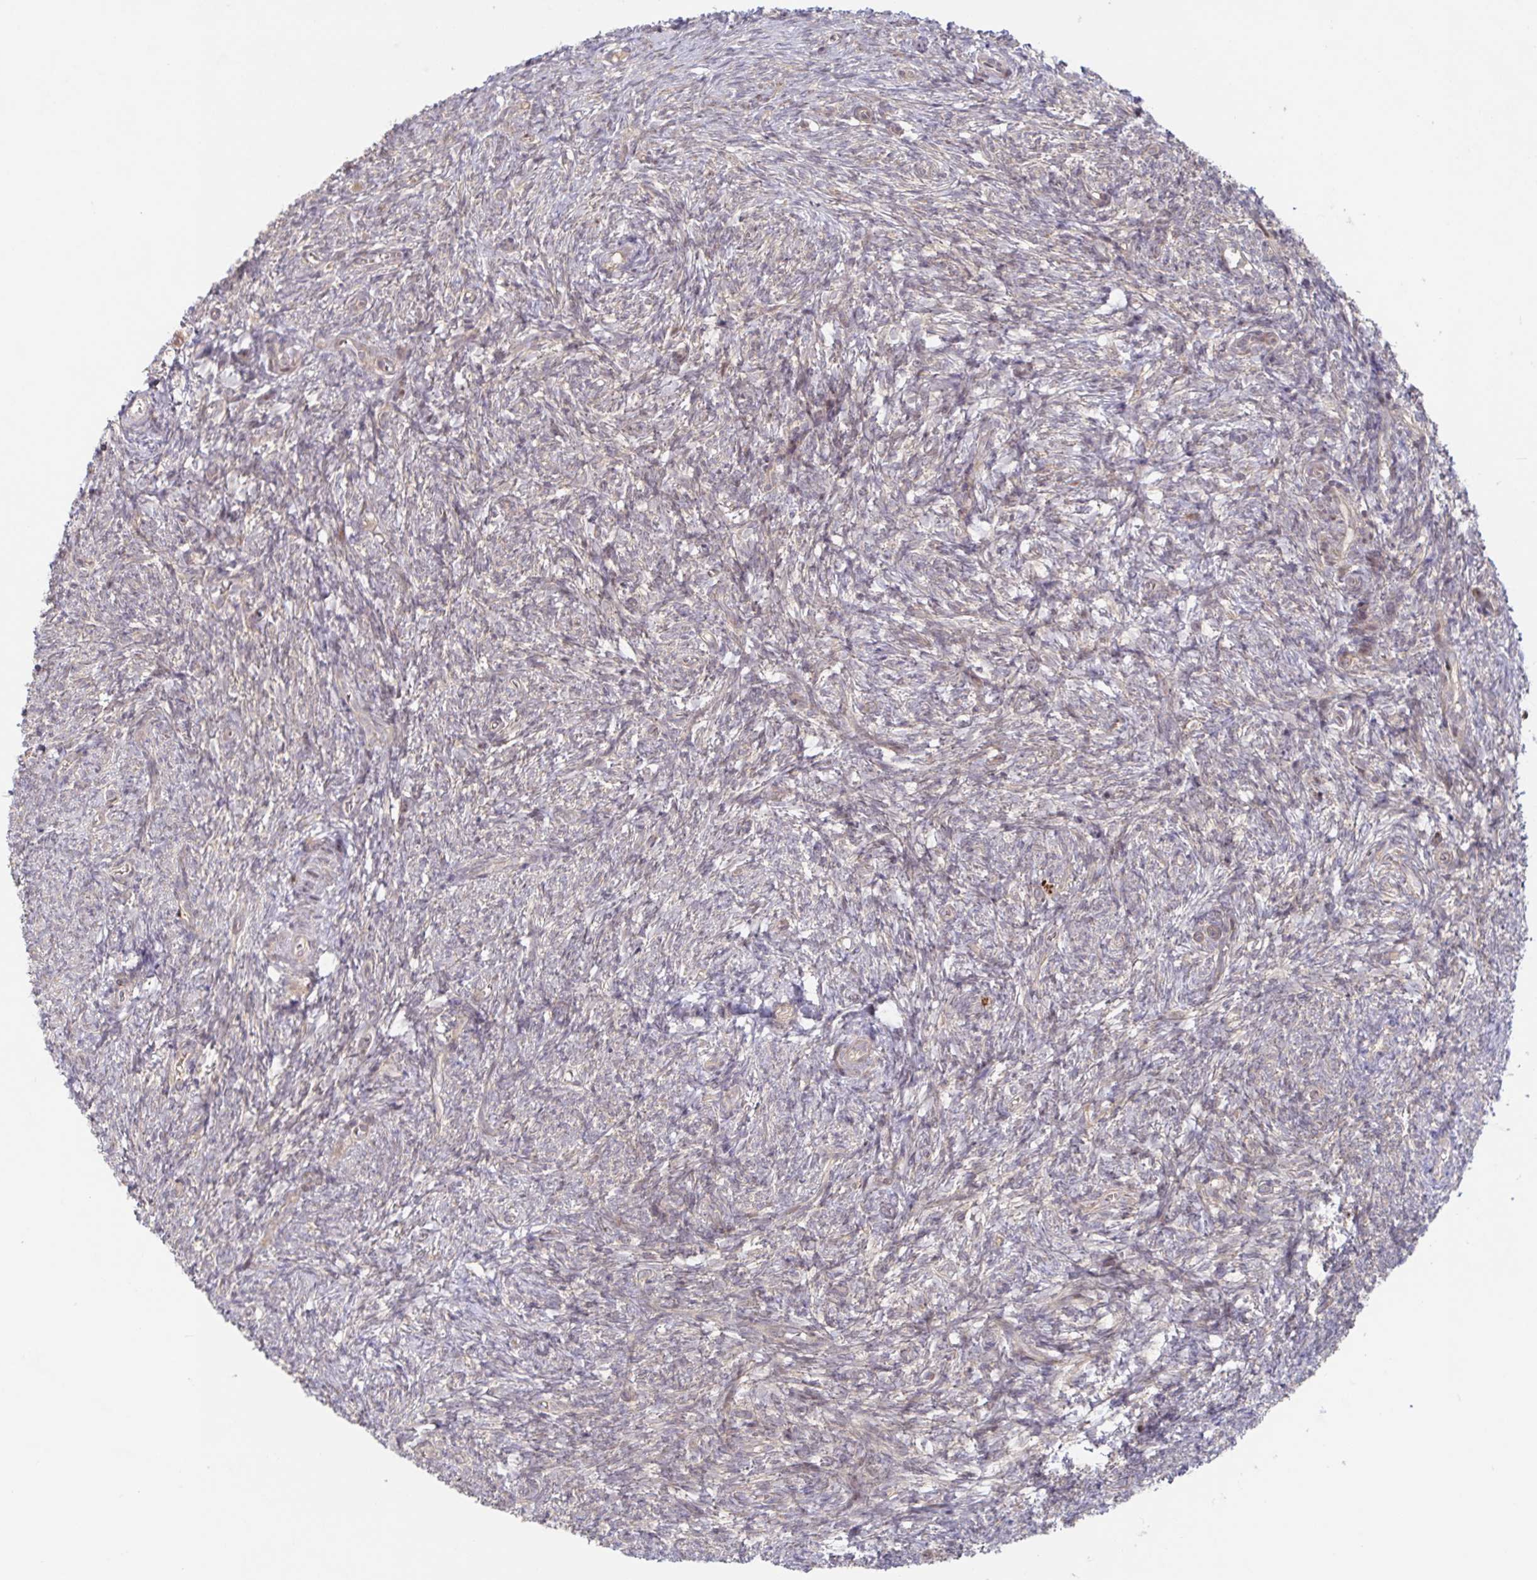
{"staining": {"intensity": "weak", "quantity": "25%-75%", "location": "cytoplasmic/membranous"}, "tissue": "ovary", "cell_type": "Ovarian stroma cells", "image_type": "normal", "snomed": [{"axis": "morphology", "description": "Normal tissue, NOS"}, {"axis": "topography", "description": "Ovary"}], "caption": "IHC image of unremarkable human ovary stained for a protein (brown), which shows low levels of weak cytoplasmic/membranous expression in approximately 25%-75% of ovarian stroma cells.", "gene": "AACS", "patient": {"sex": "female", "age": 39}}